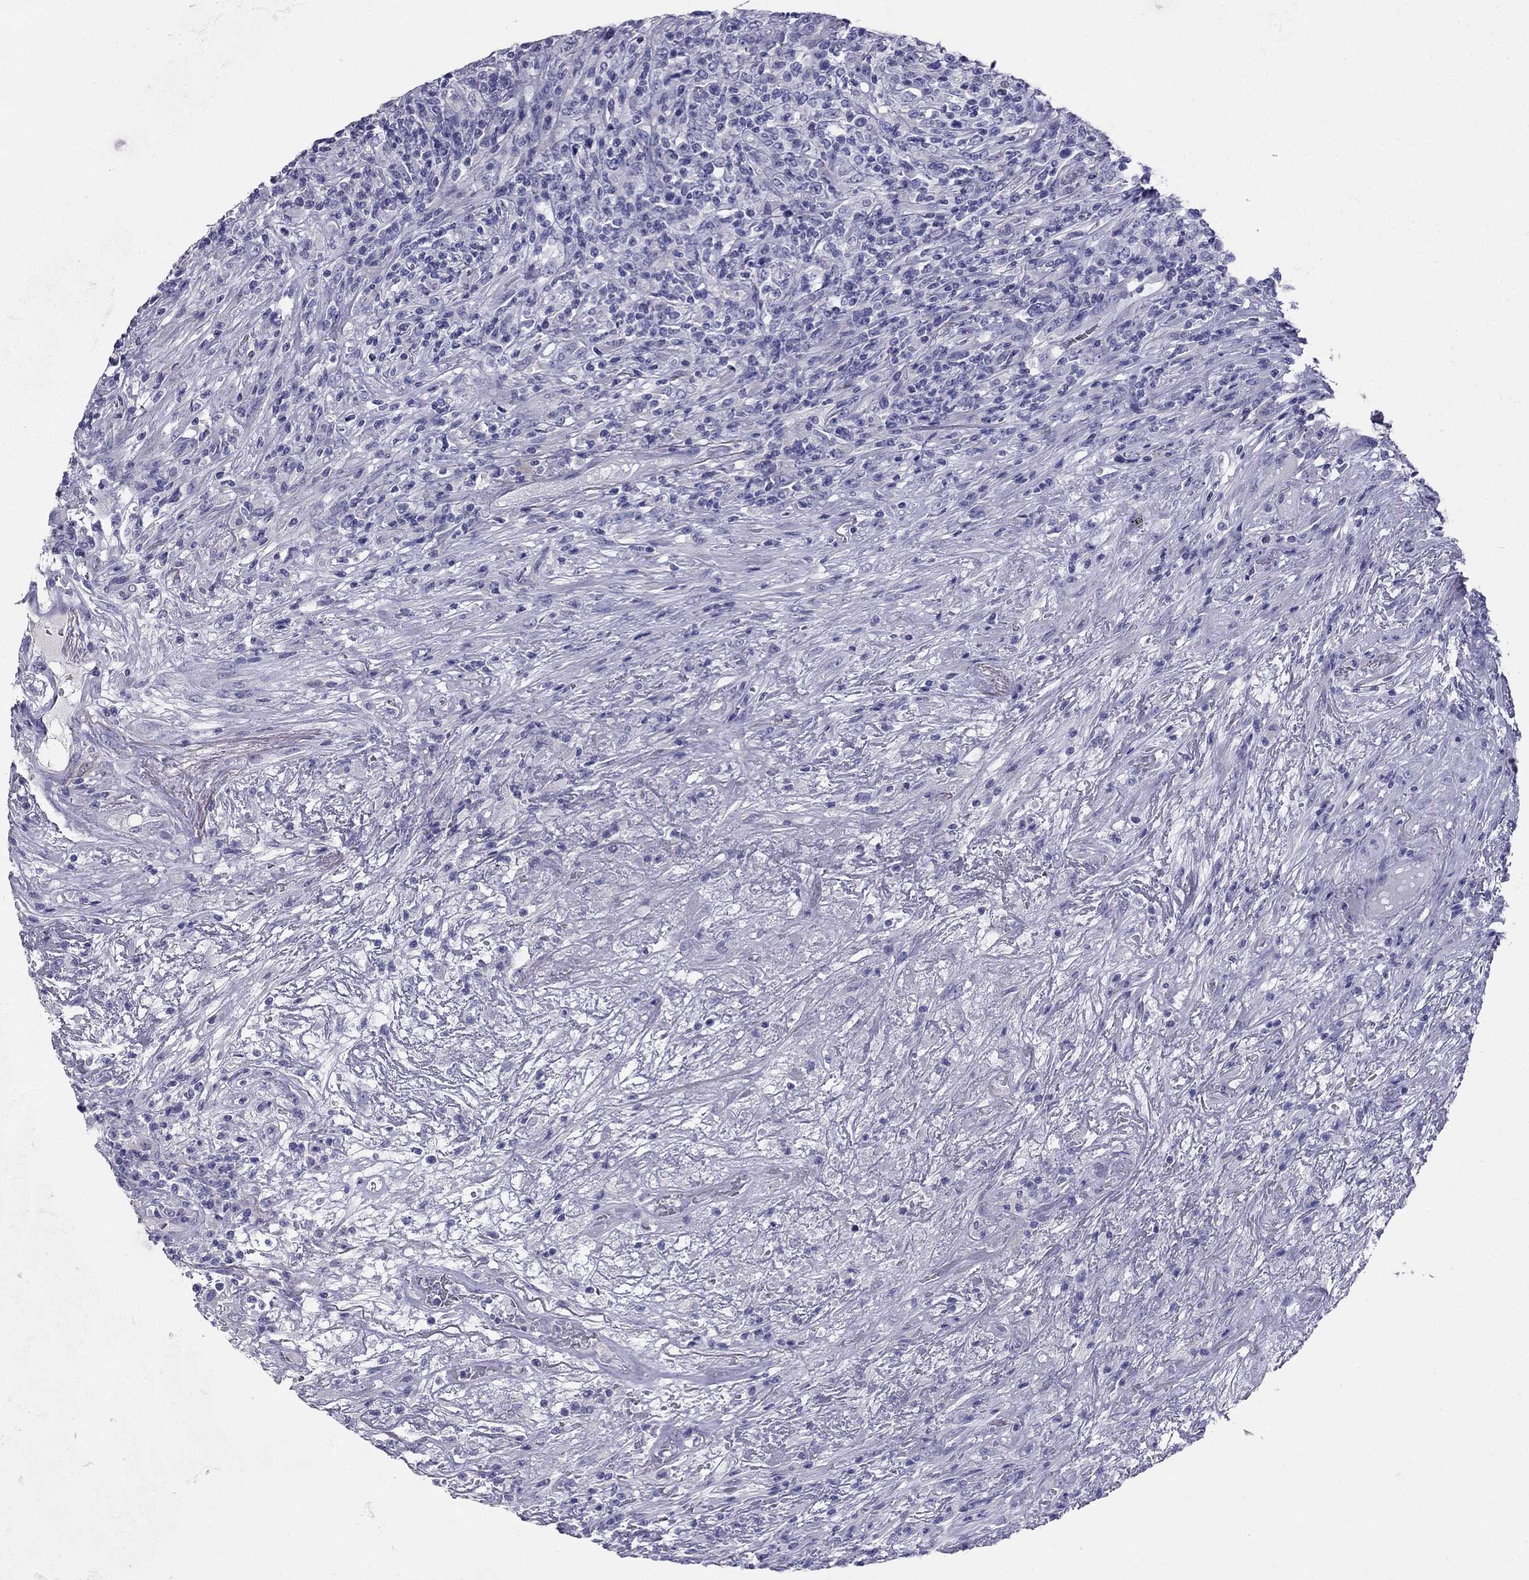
{"staining": {"intensity": "negative", "quantity": "none", "location": "none"}, "tissue": "lymphoma", "cell_type": "Tumor cells", "image_type": "cancer", "snomed": [{"axis": "morphology", "description": "Malignant lymphoma, non-Hodgkin's type, High grade"}, {"axis": "topography", "description": "Lung"}], "caption": "Tumor cells show no significant protein expression in malignant lymphoma, non-Hodgkin's type (high-grade).", "gene": "RFLNA", "patient": {"sex": "male", "age": 79}}